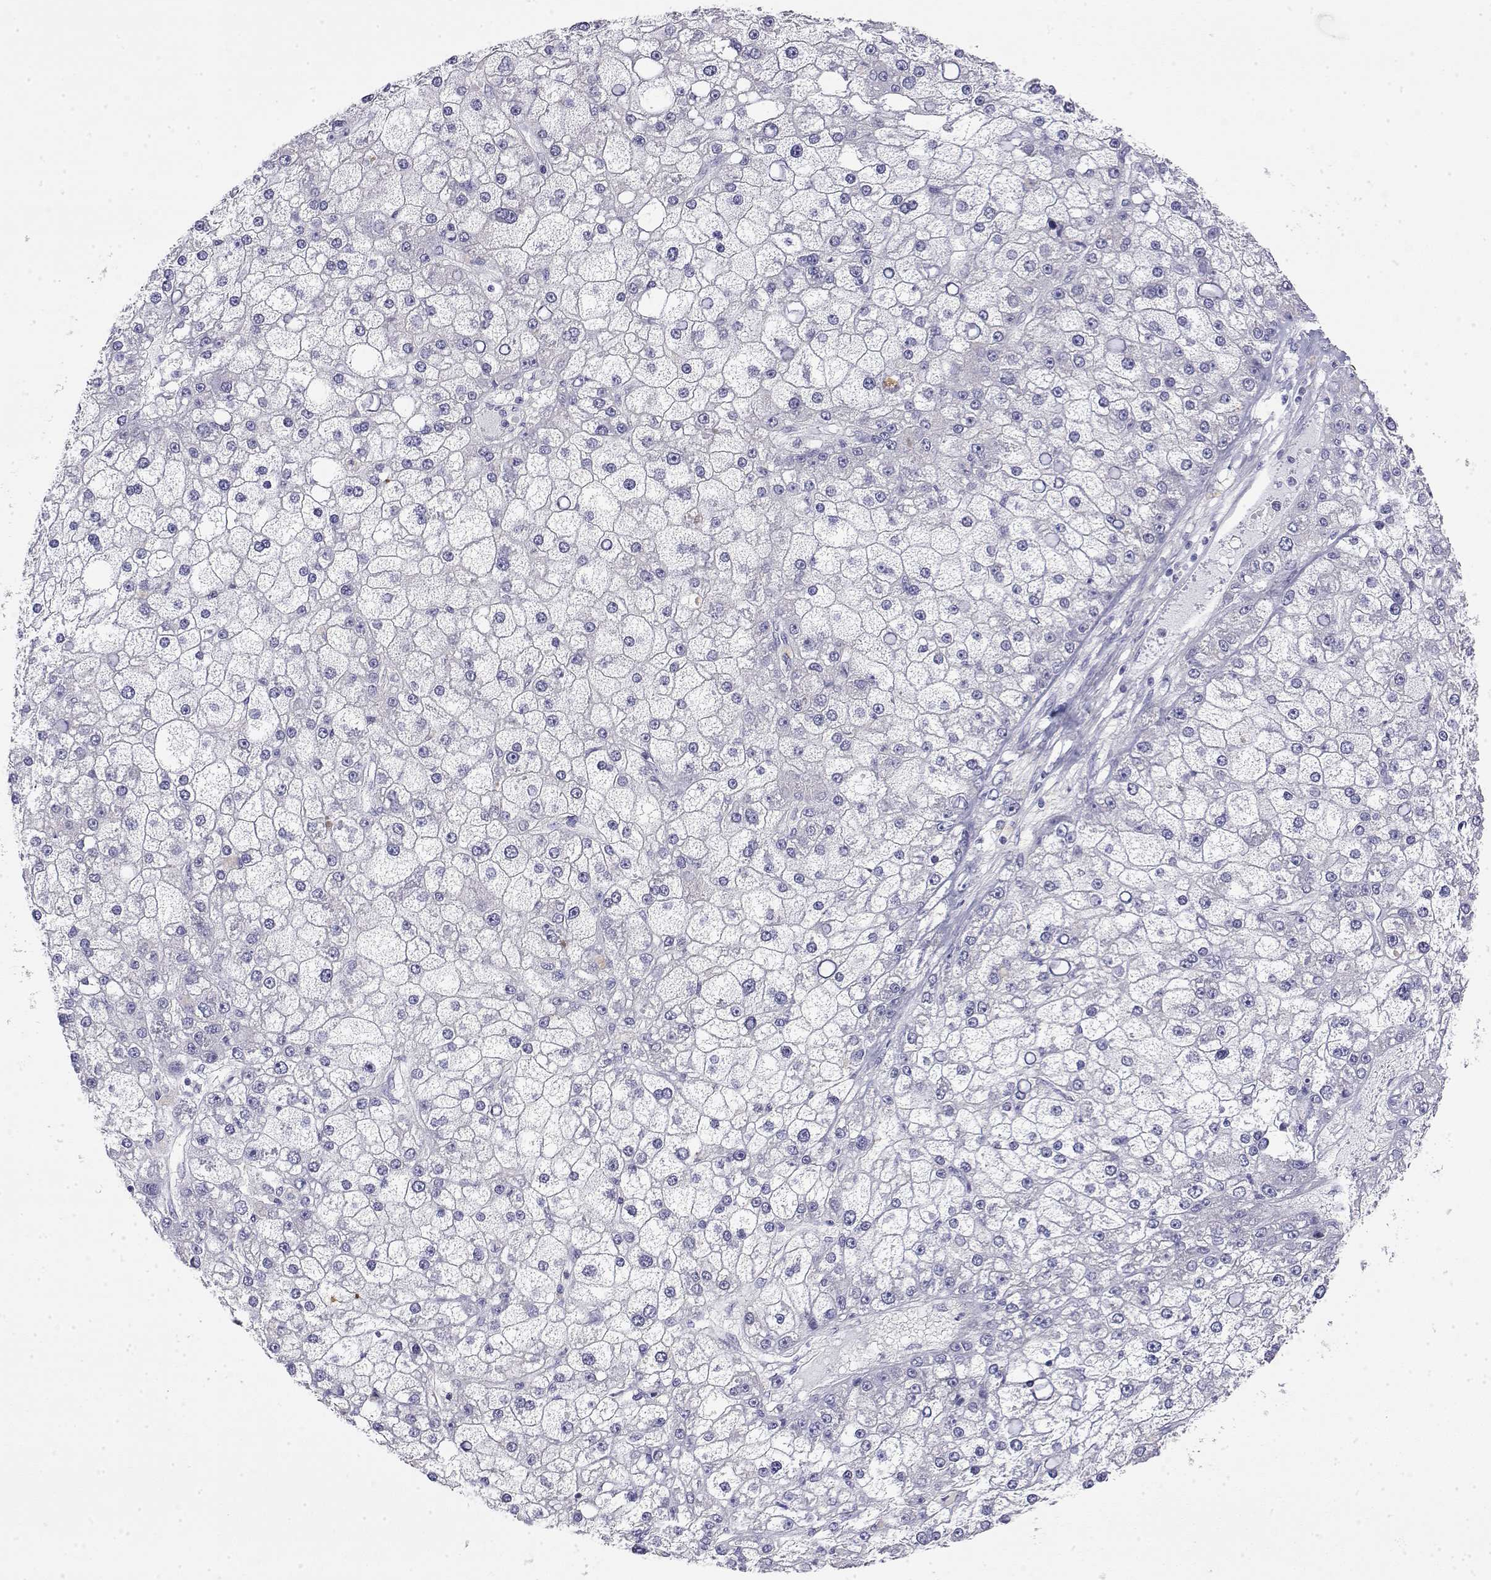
{"staining": {"intensity": "negative", "quantity": "none", "location": "none"}, "tissue": "liver cancer", "cell_type": "Tumor cells", "image_type": "cancer", "snomed": [{"axis": "morphology", "description": "Carcinoma, Hepatocellular, NOS"}, {"axis": "topography", "description": "Liver"}], "caption": "An immunohistochemistry (IHC) micrograph of liver cancer (hepatocellular carcinoma) is shown. There is no staining in tumor cells of liver cancer (hepatocellular carcinoma).", "gene": "LY6D", "patient": {"sex": "male", "age": 67}}